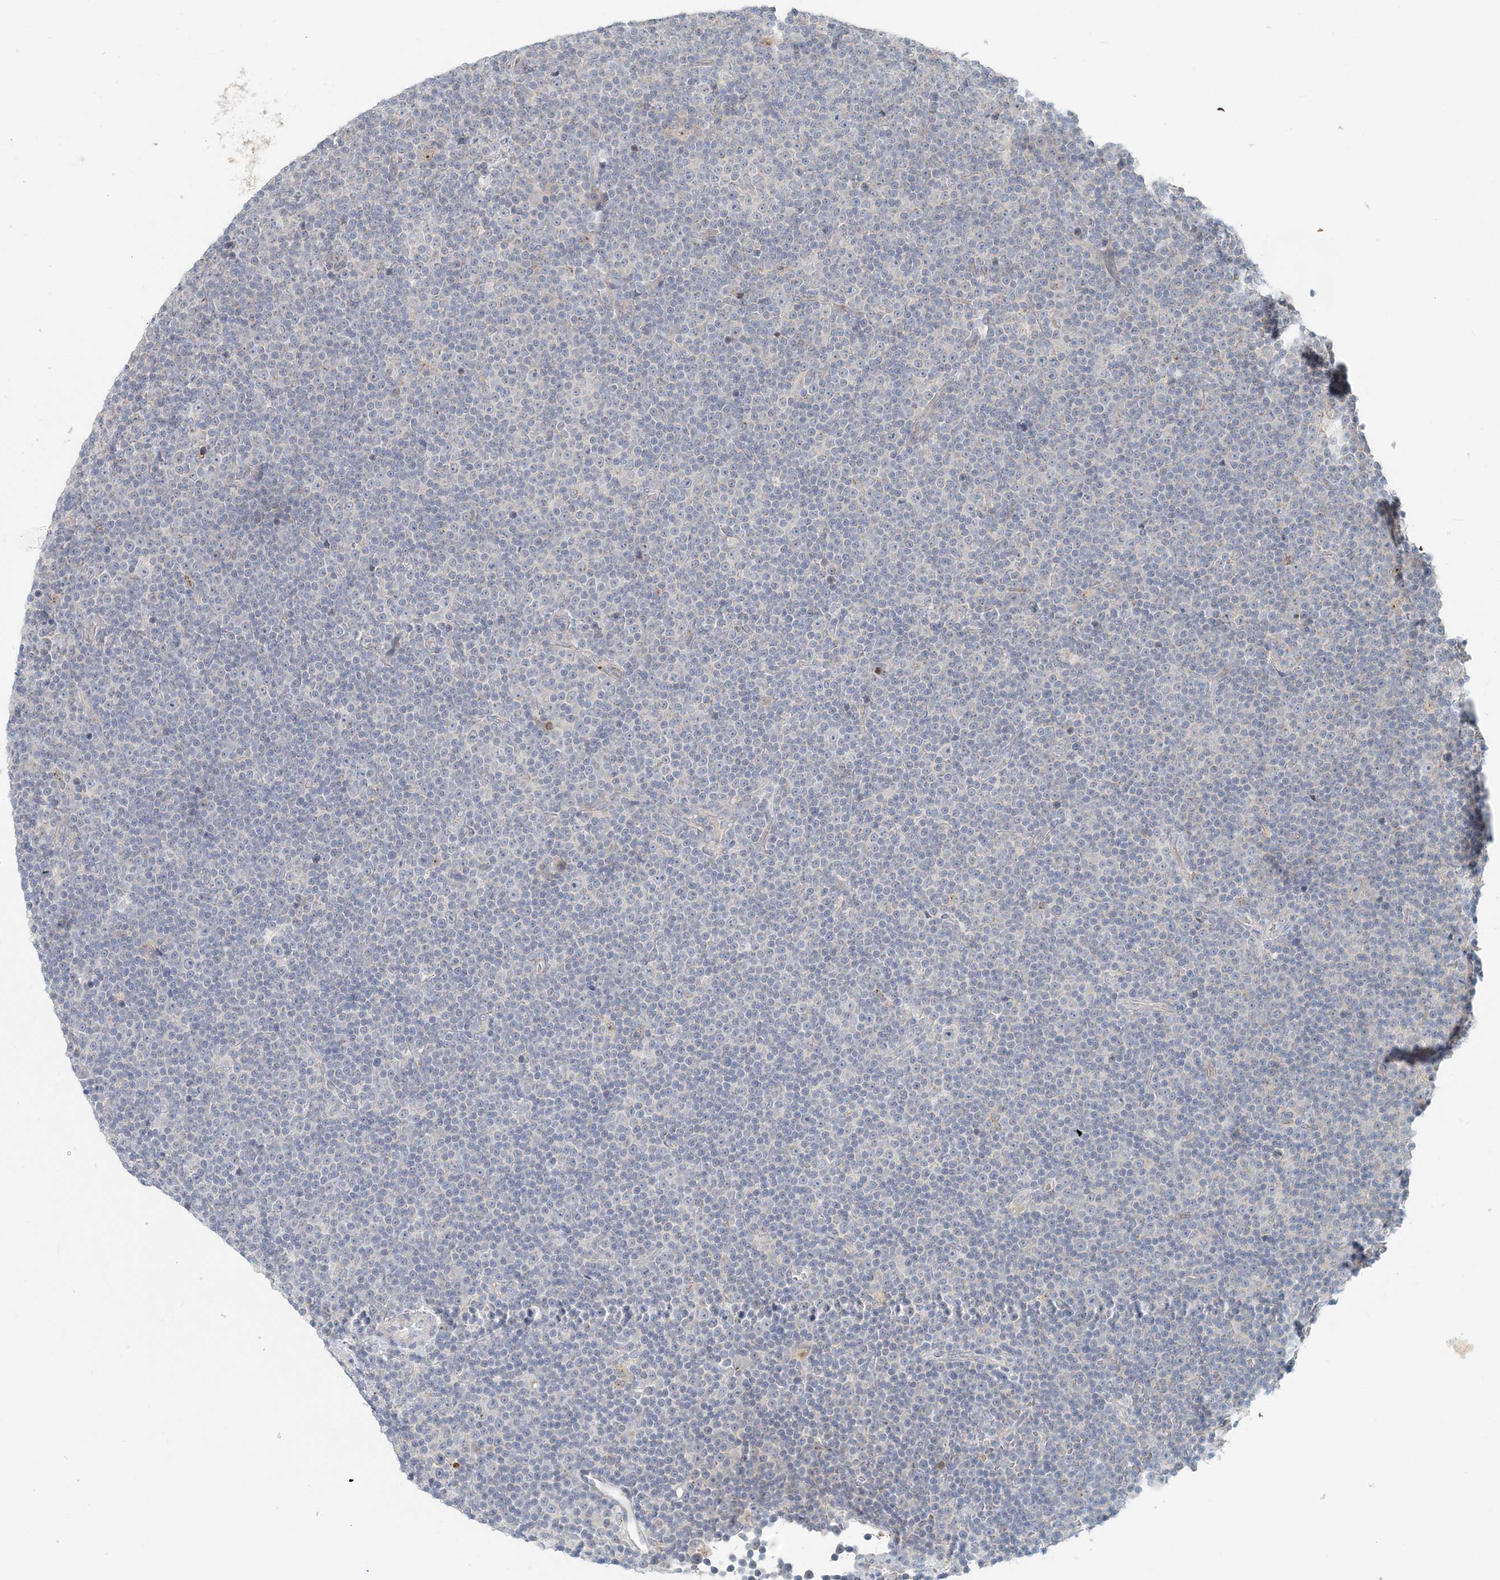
{"staining": {"intensity": "negative", "quantity": "none", "location": "none"}, "tissue": "lymphoma", "cell_type": "Tumor cells", "image_type": "cancer", "snomed": [{"axis": "morphology", "description": "Malignant lymphoma, non-Hodgkin's type, Low grade"}, {"axis": "topography", "description": "Lymph node"}], "caption": "Protein analysis of low-grade malignant lymphoma, non-Hodgkin's type displays no significant staining in tumor cells.", "gene": "NAA11", "patient": {"sex": "female", "age": 67}}